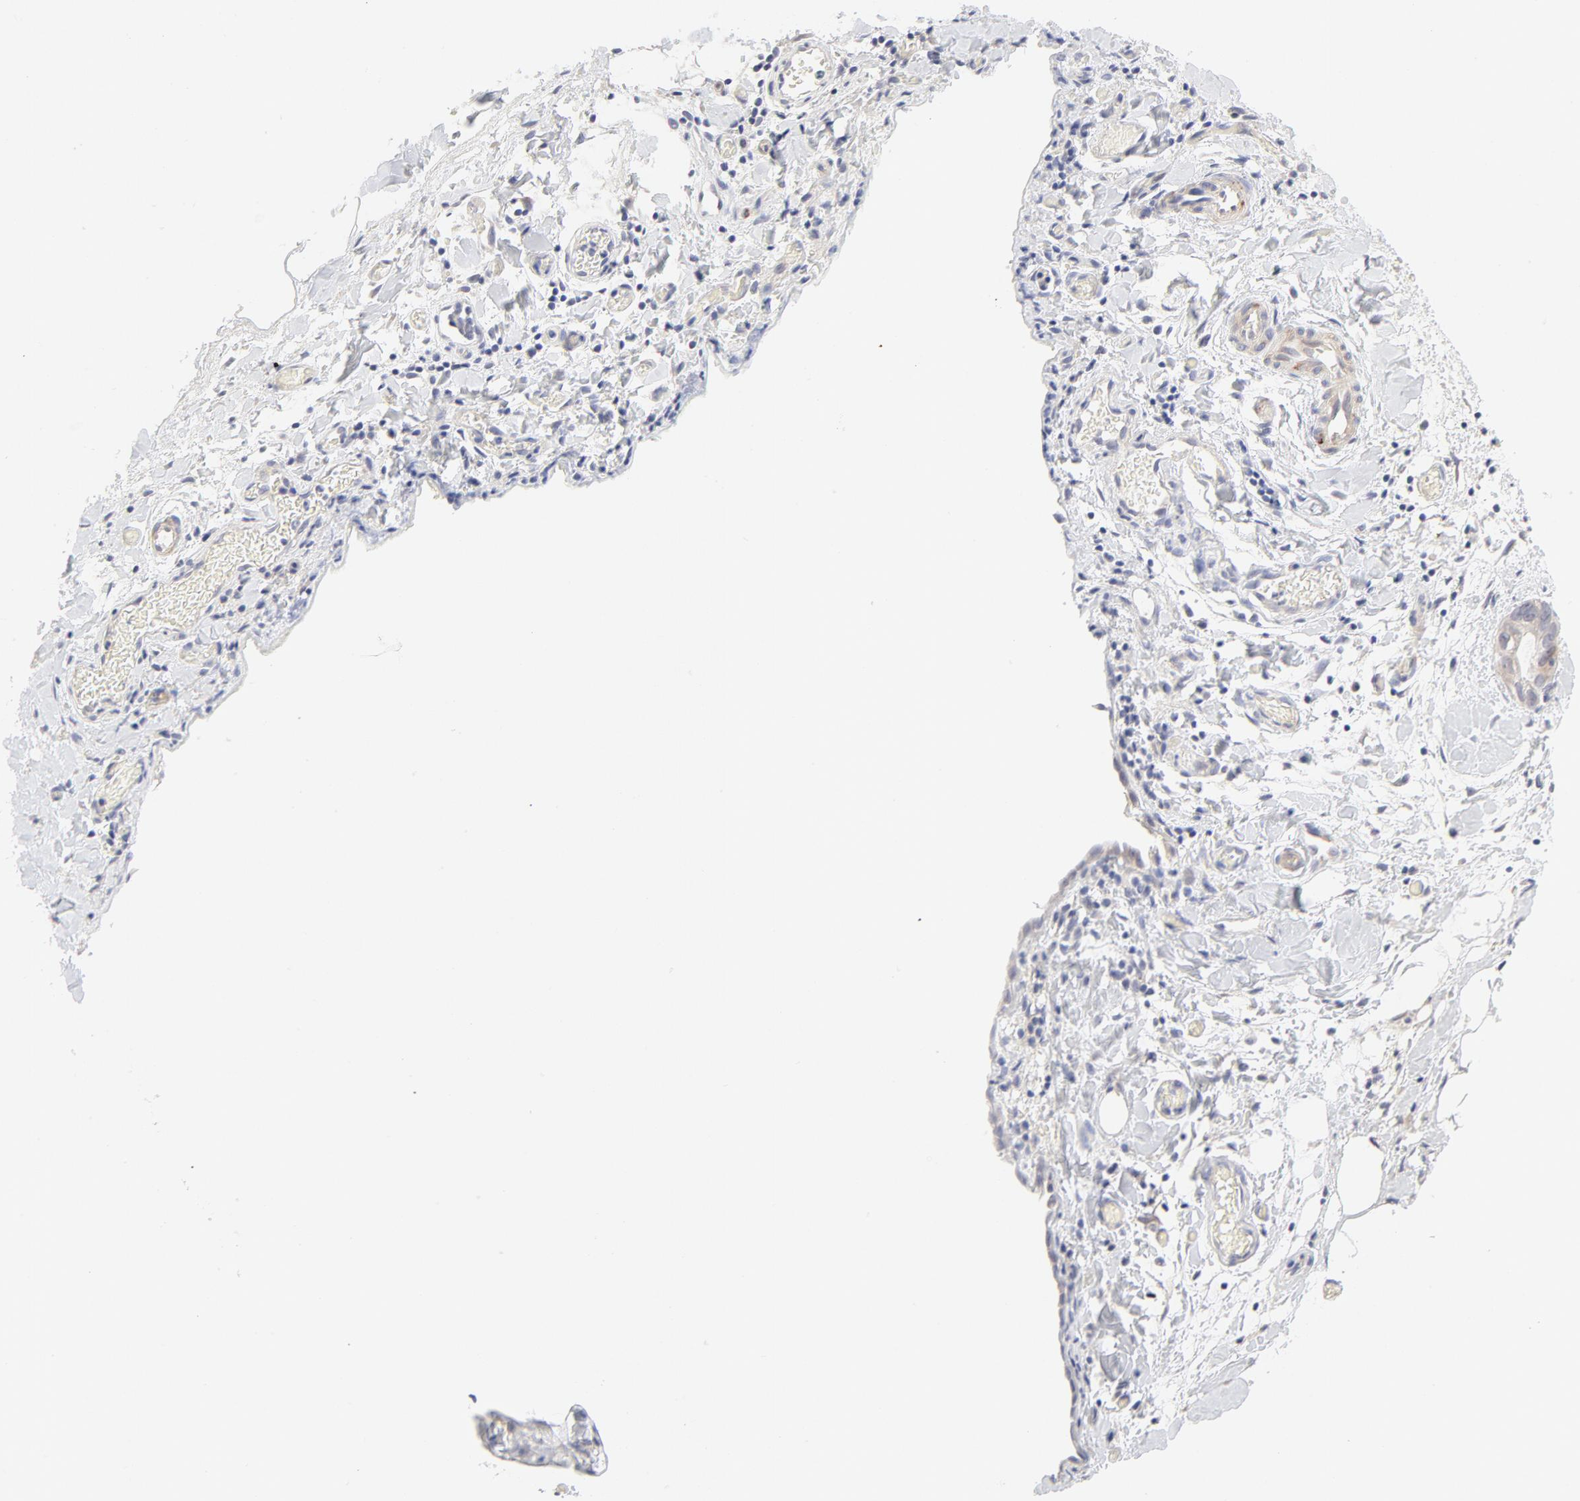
{"staining": {"intensity": "weak", "quantity": "<25%", "location": "cytoplasmic/membranous"}, "tissue": "stomach cancer", "cell_type": "Tumor cells", "image_type": "cancer", "snomed": [{"axis": "morphology", "description": "Adenocarcinoma, NOS"}, {"axis": "topography", "description": "Stomach, upper"}], "caption": "Immunohistochemistry of stomach cancer displays no positivity in tumor cells.", "gene": "NKX2-2", "patient": {"sex": "male", "age": 47}}